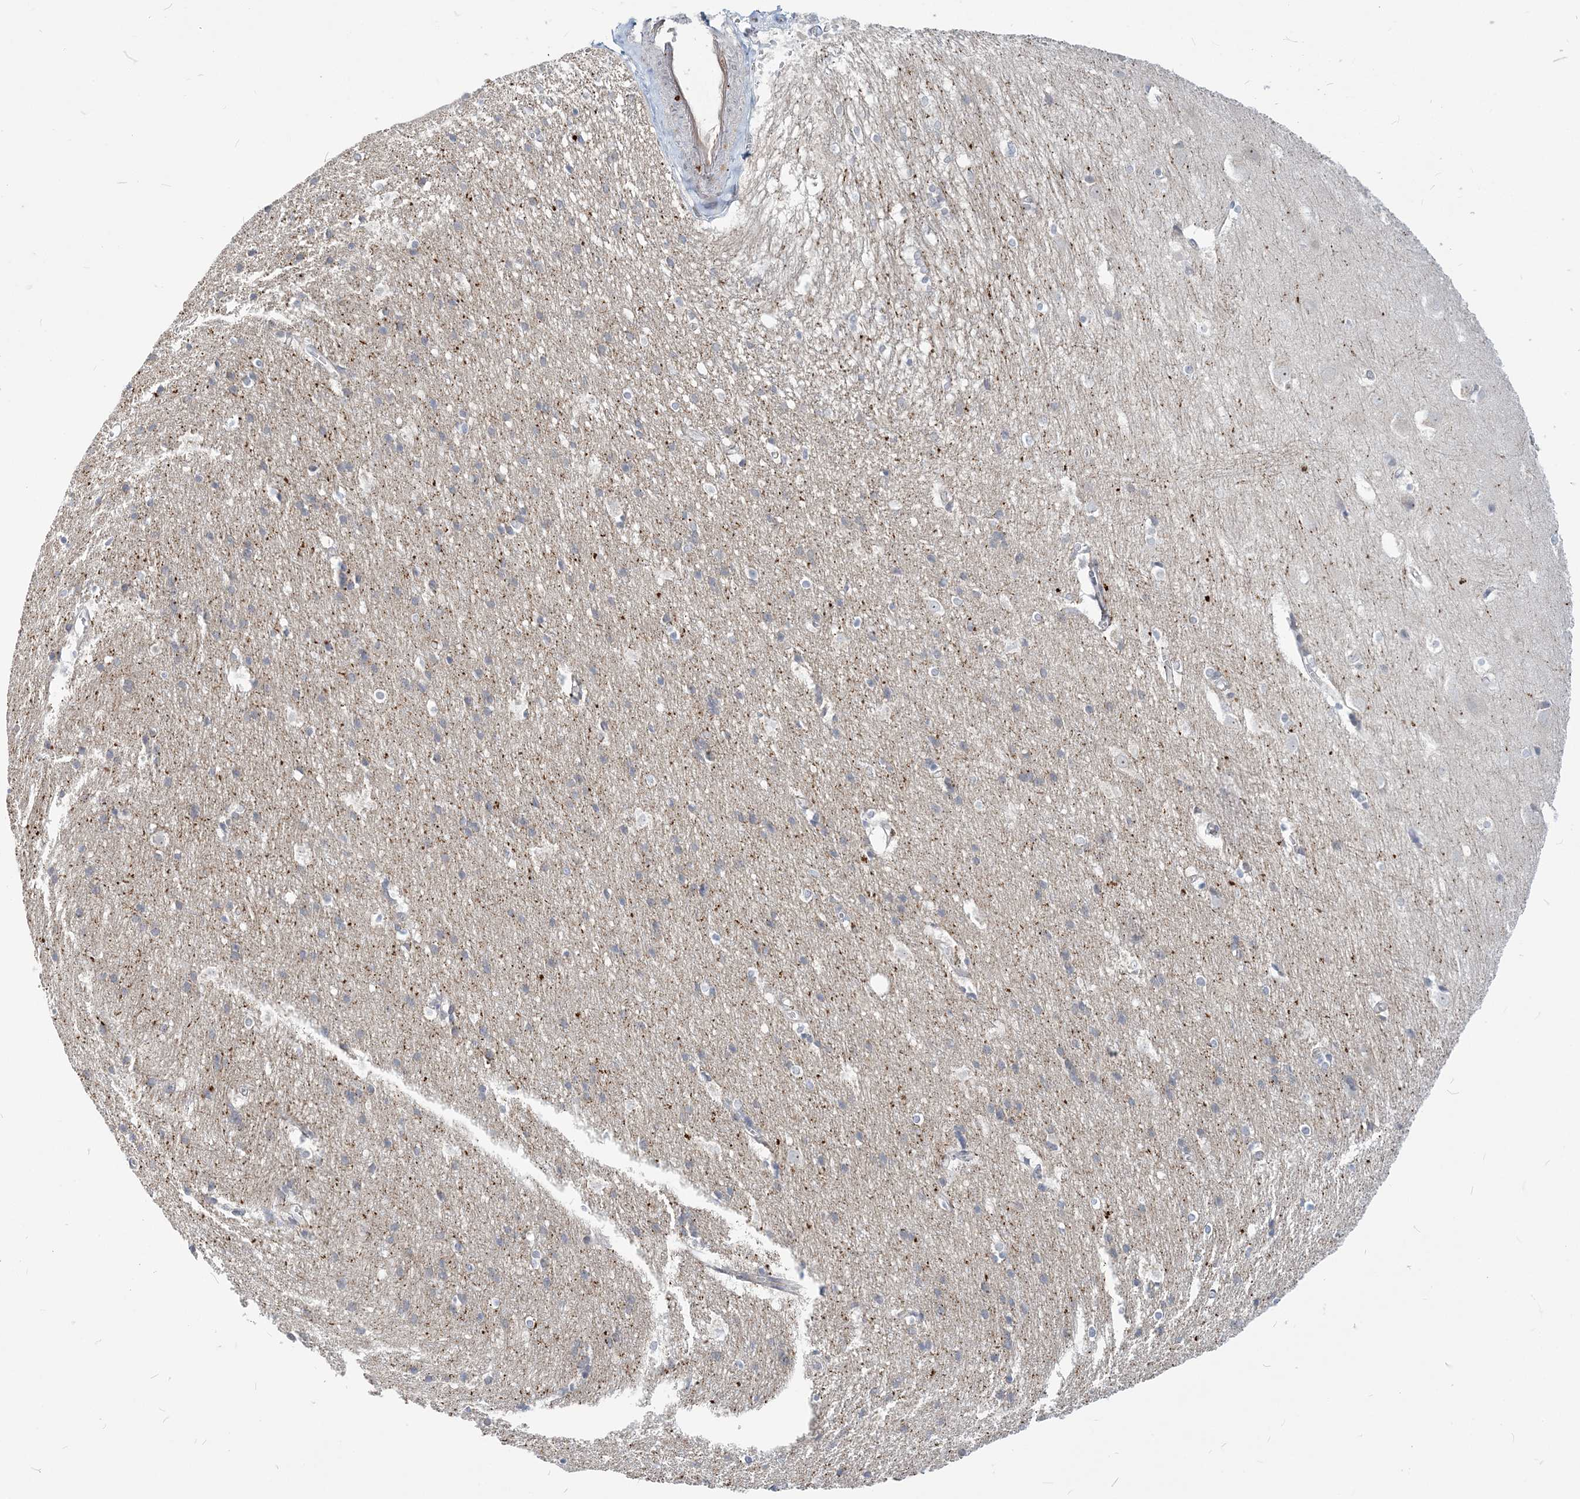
{"staining": {"intensity": "weak", "quantity": "25%-75%", "location": "cytoplasmic/membranous"}, "tissue": "cerebral cortex", "cell_type": "Endothelial cells", "image_type": "normal", "snomed": [{"axis": "morphology", "description": "Normal tissue, NOS"}, {"axis": "topography", "description": "Cerebral cortex"}], "caption": "Immunohistochemistry (IHC) image of benign cerebral cortex: human cerebral cortex stained using immunohistochemistry shows low levels of weak protein expression localized specifically in the cytoplasmic/membranous of endothelial cells, appearing as a cytoplasmic/membranous brown color.", "gene": "SDAD1", "patient": {"sex": "male", "age": 54}}